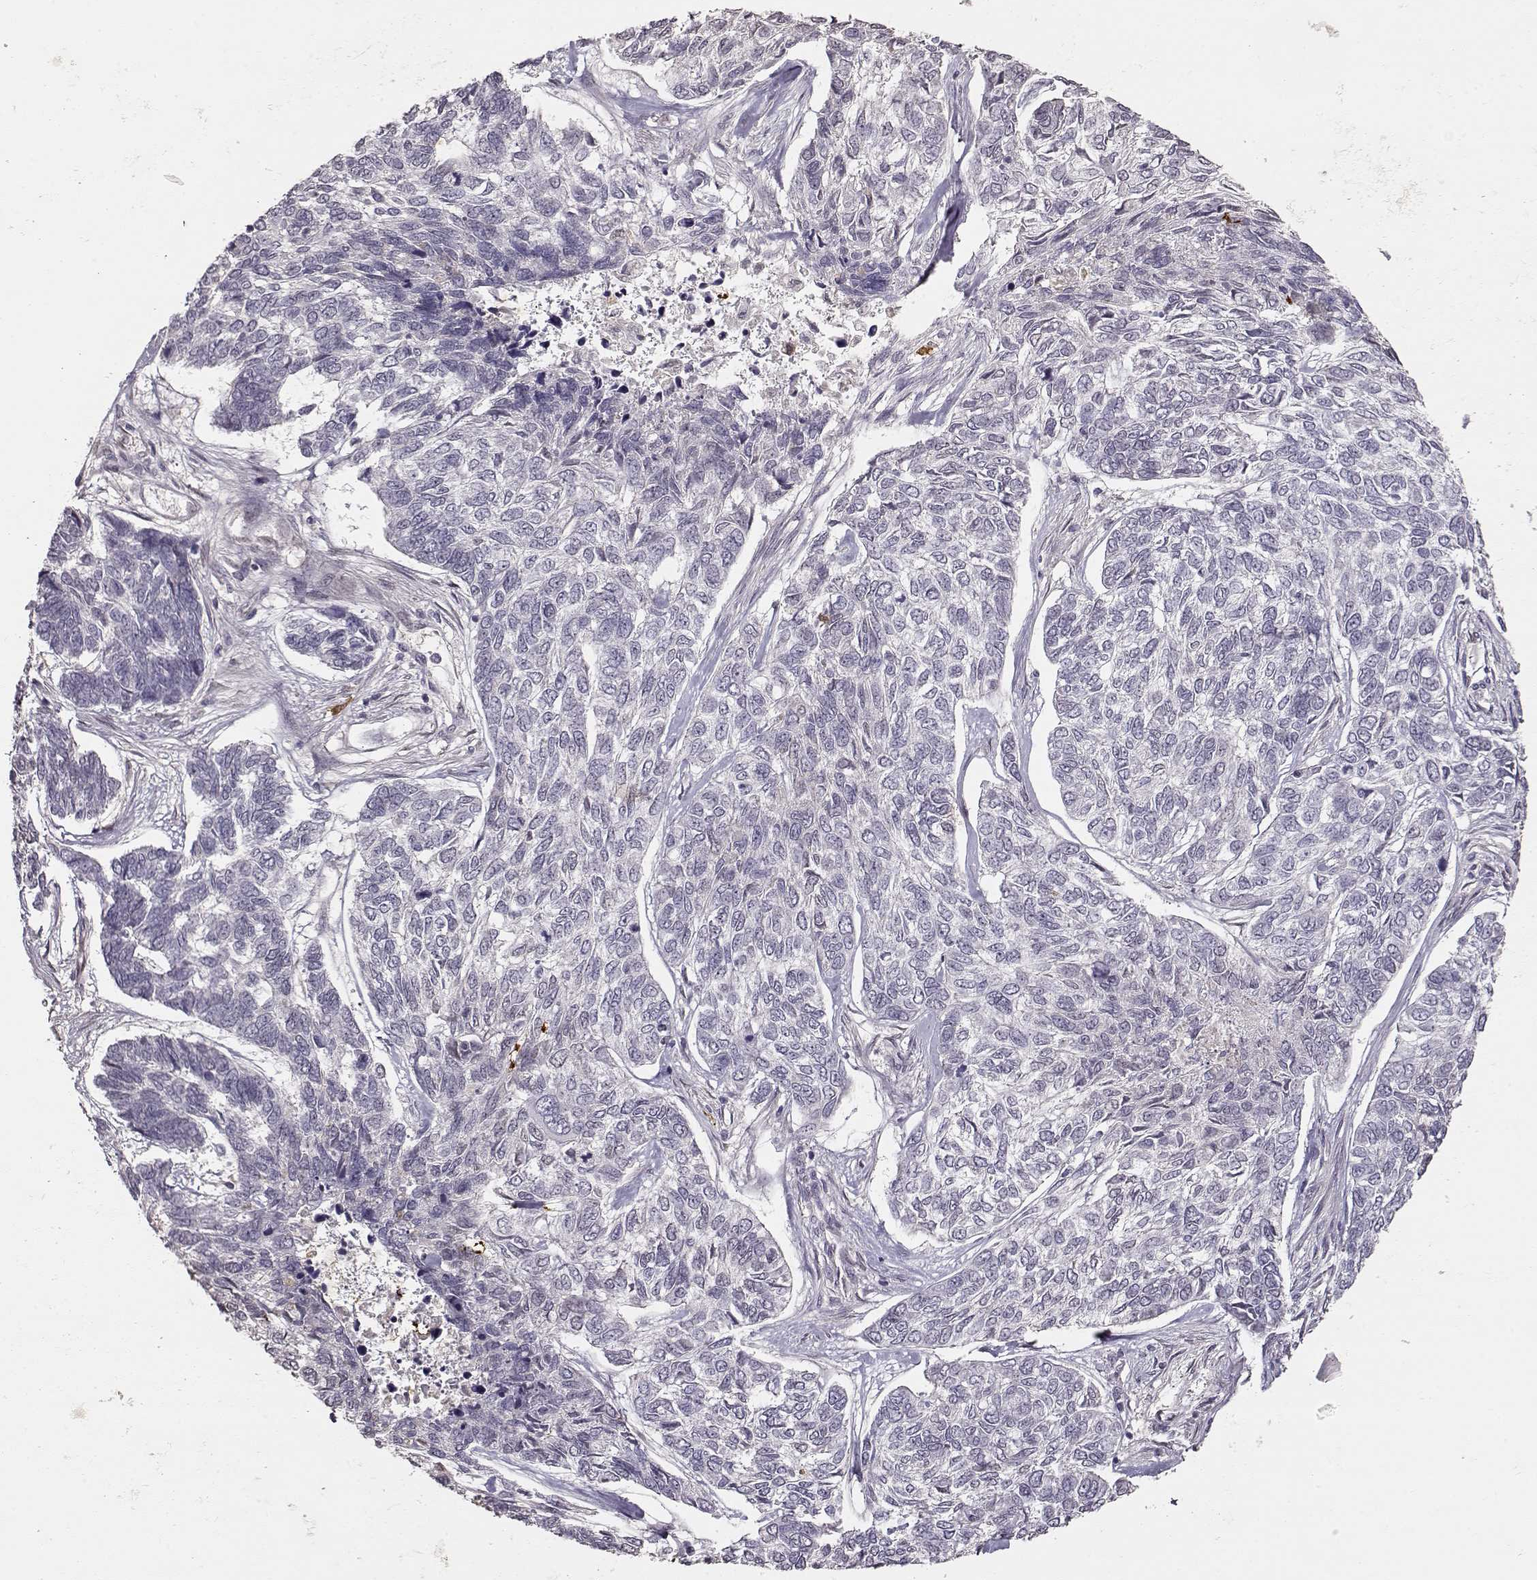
{"staining": {"intensity": "negative", "quantity": "none", "location": "none"}, "tissue": "skin cancer", "cell_type": "Tumor cells", "image_type": "cancer", "snomed": [{"axis": "morphology", "description": "Basal cell carcinoma"}, {"axis": "topography", "description": "Skin"}], "caption": "Immunohistochemistry (IHC) micrograph of neoplastic tissue: human basal cell carcinoma (skin) stained with DAB (3,3'-diaminobenzidine) exhibits no significant protein positivity in tumor cells. (Immunohistochemistry, brightfield microscopy, high magnification).", "gene": "S100B", "patient": {"sex": "female", "age": 65}}